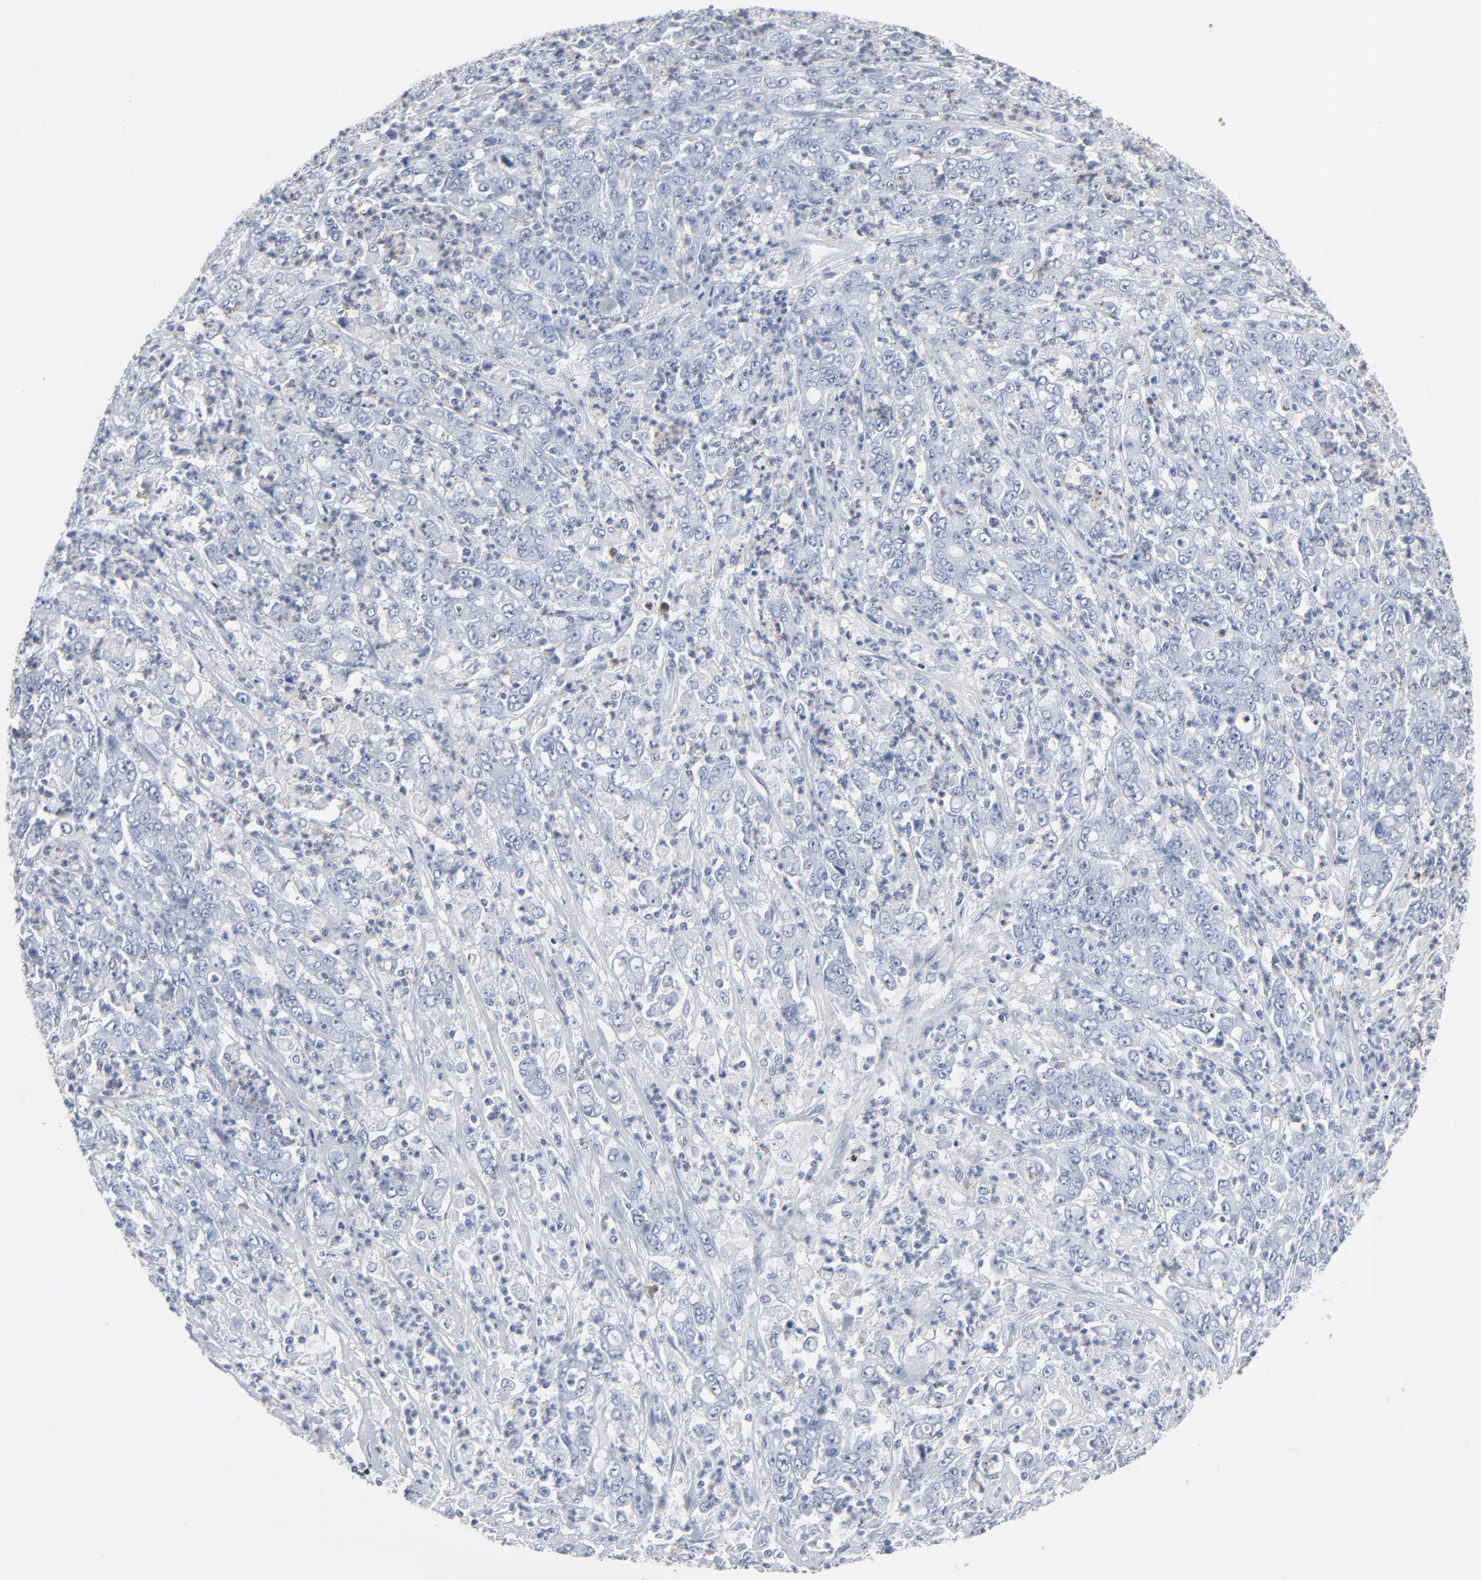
{"staining": {"intensity": "negative", "quantity": "none", "location": "none"}, "tissue": "stomach cancer", "cell_type": "Tumor cells", "image_type": "cancer", "snomed": [{"axis": "morphology", "description": "Adenocarcinoma, NOS"}, {"axis": "topography", "description": "Stomach, lower"}], "caption": "The immunohistochemistry photomicrograph has no significant staining in tumor cells of adenocarcinoma (stomach) tissue.", "gene": "PHGDH", "patient": {"sex": "female", "age": 71}}